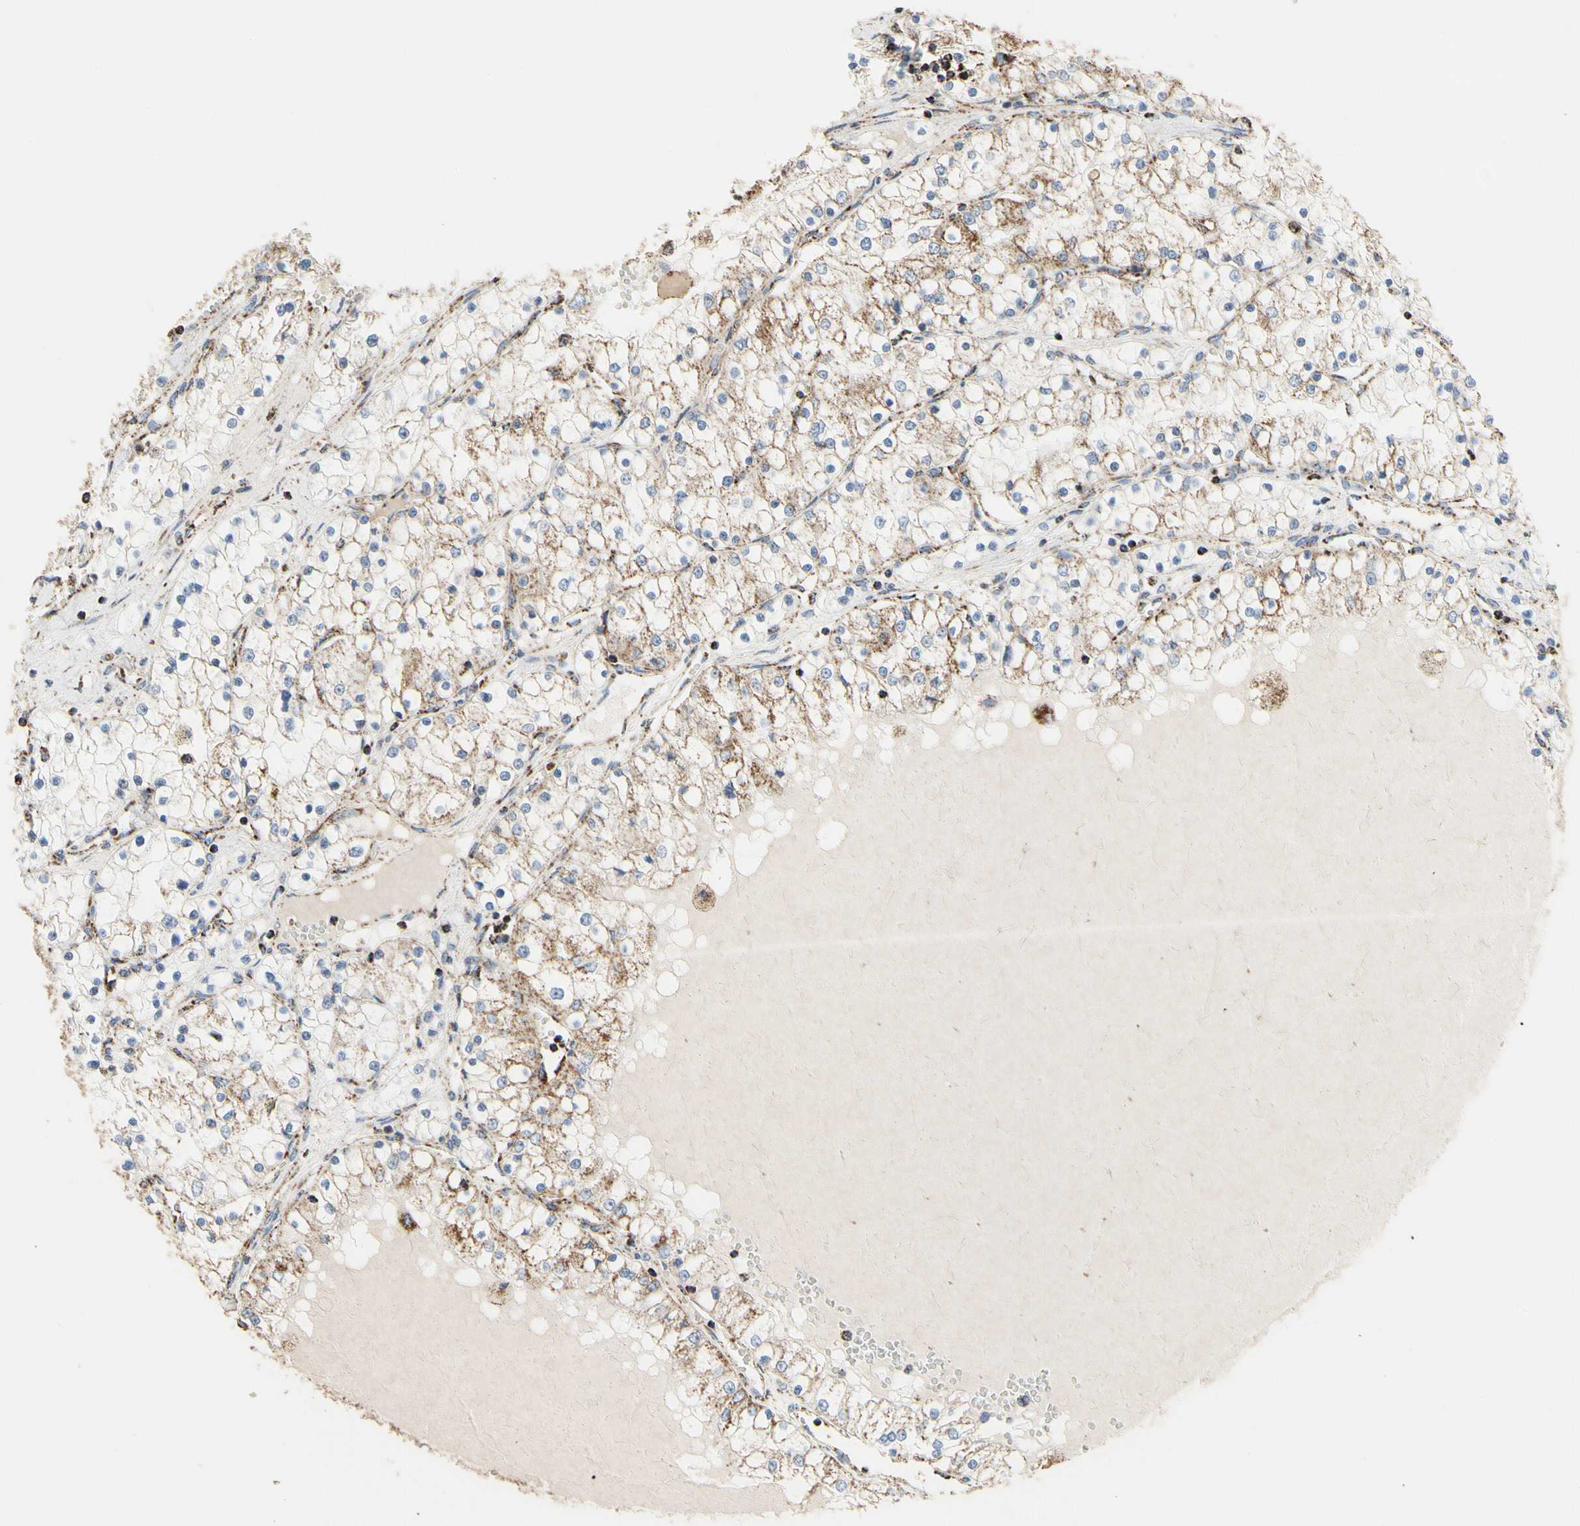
{"staining": {"intensity": "weak", "quantity": "<25%", "location": "cytoplasmic/membranous"}, "tissue": "renal cancer", "cell_type": "Tumor cells", "image_type": "cancer", "snomed": [{"axis": "morphology", "description": "Adenocarcinoma, NOS"}, {"axis": "topography", "description": "Kidney"}], "caption": "High power microscopy image of an immunohistochemistry image of renal cancer (adenocarcinoma), revealing no significant staining in tumor cells.", "gene": "TUBA1A", "patient": {"sex": "male", "age": 68}}